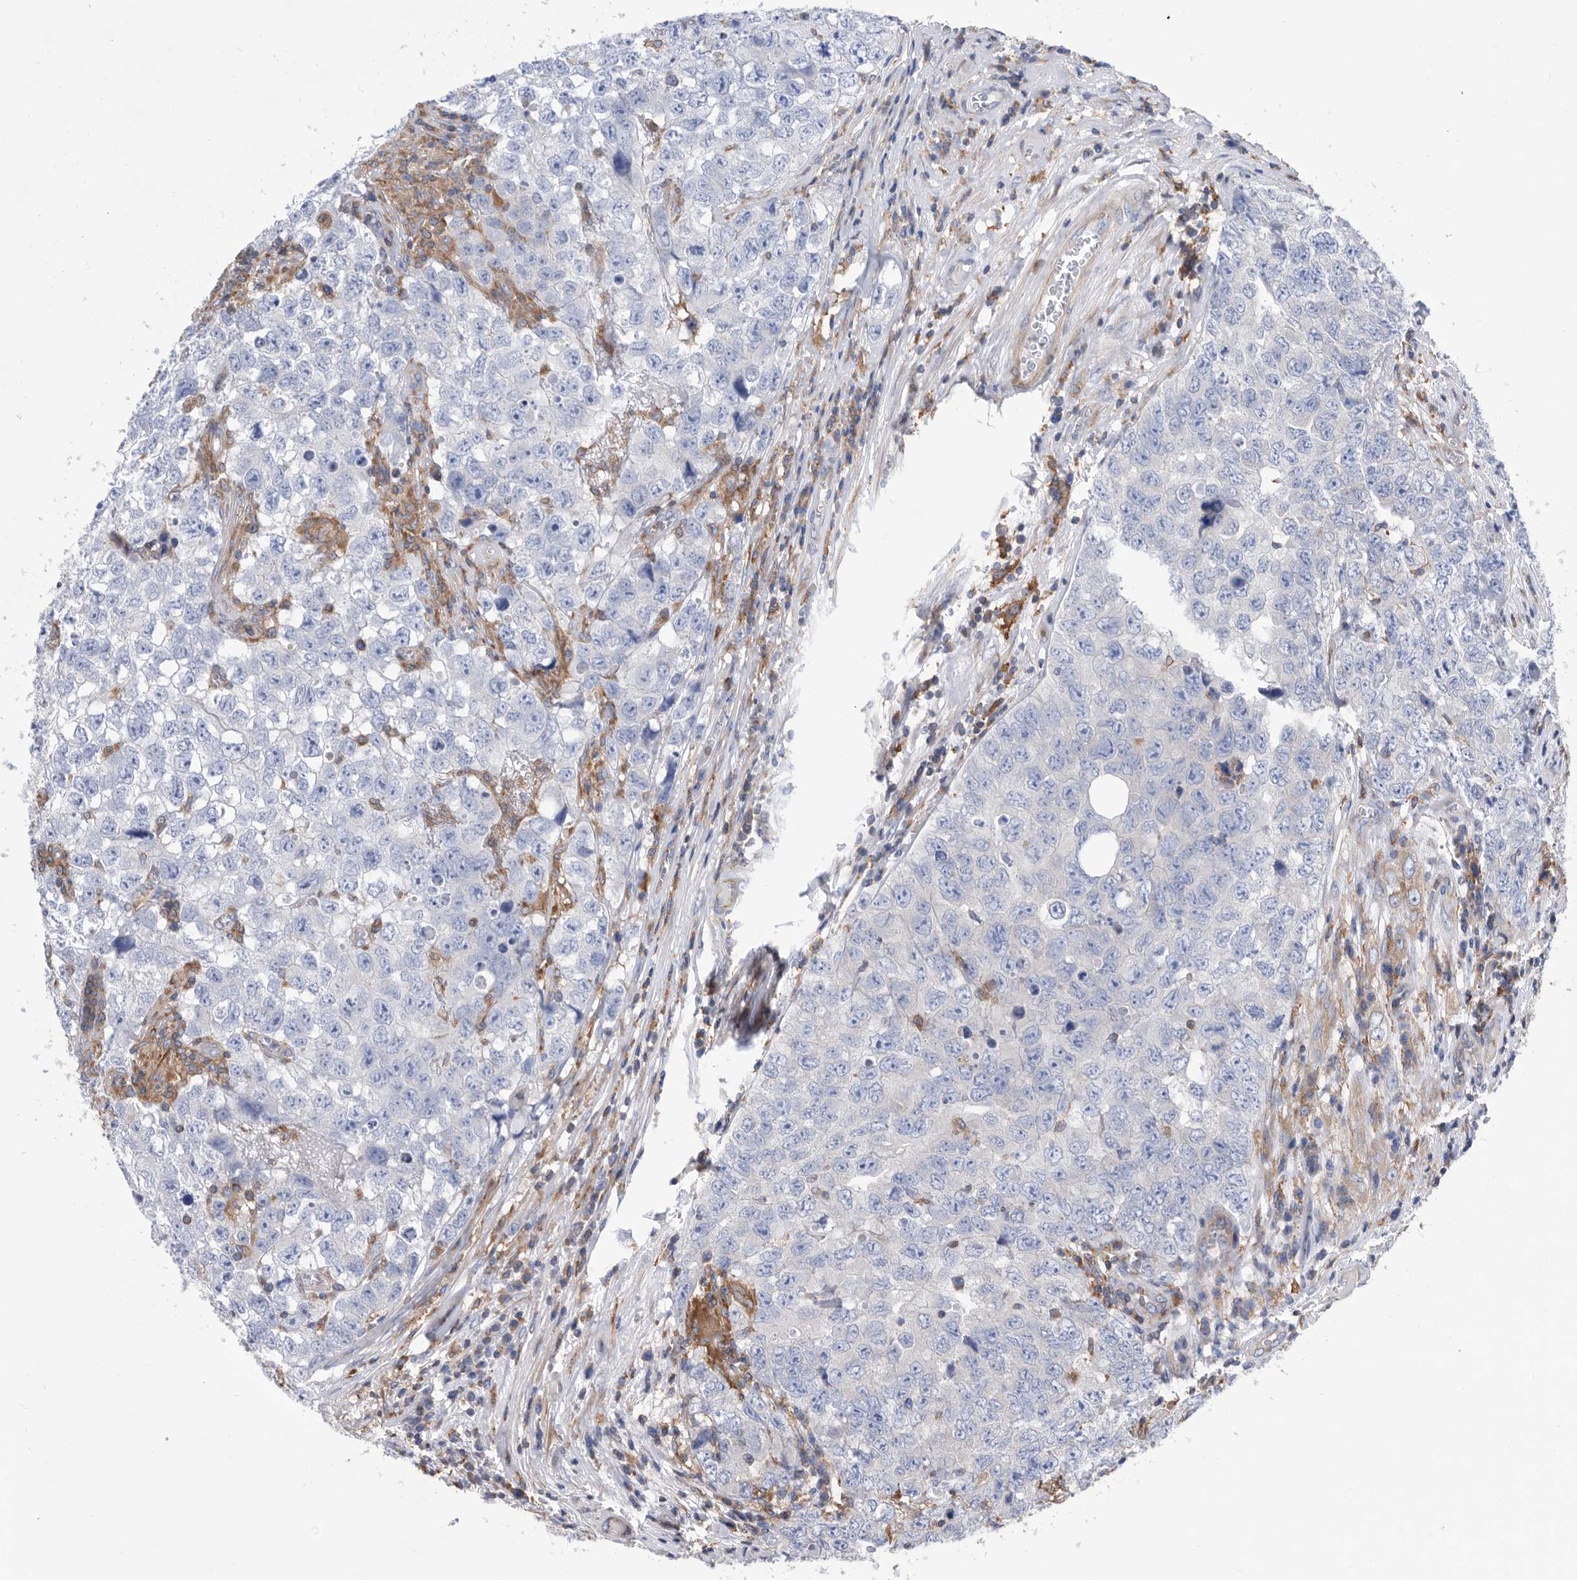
{"staining": {"intensity": "negative", "quantity": "none", "location": "none"}, "tissue": "testis cancer", "cell_type": "Tumor cells", "image_type": "cancer", "snomed": [{"axis": "morphology", "description": "Seminoma, NOS"}, {"axis": "morphology", "description": "Carcinoma, Embryonal, NOS"}, {"axis": "topography", "description": "Testis"}], "caption": "DAB (3,3'-diaminobenzidine) immunohistochemical staining of human testis cancer reveals no significant staining in tumor cells.", "gene": "SMG7", "patient": {"sex": "male", "age": 43}}